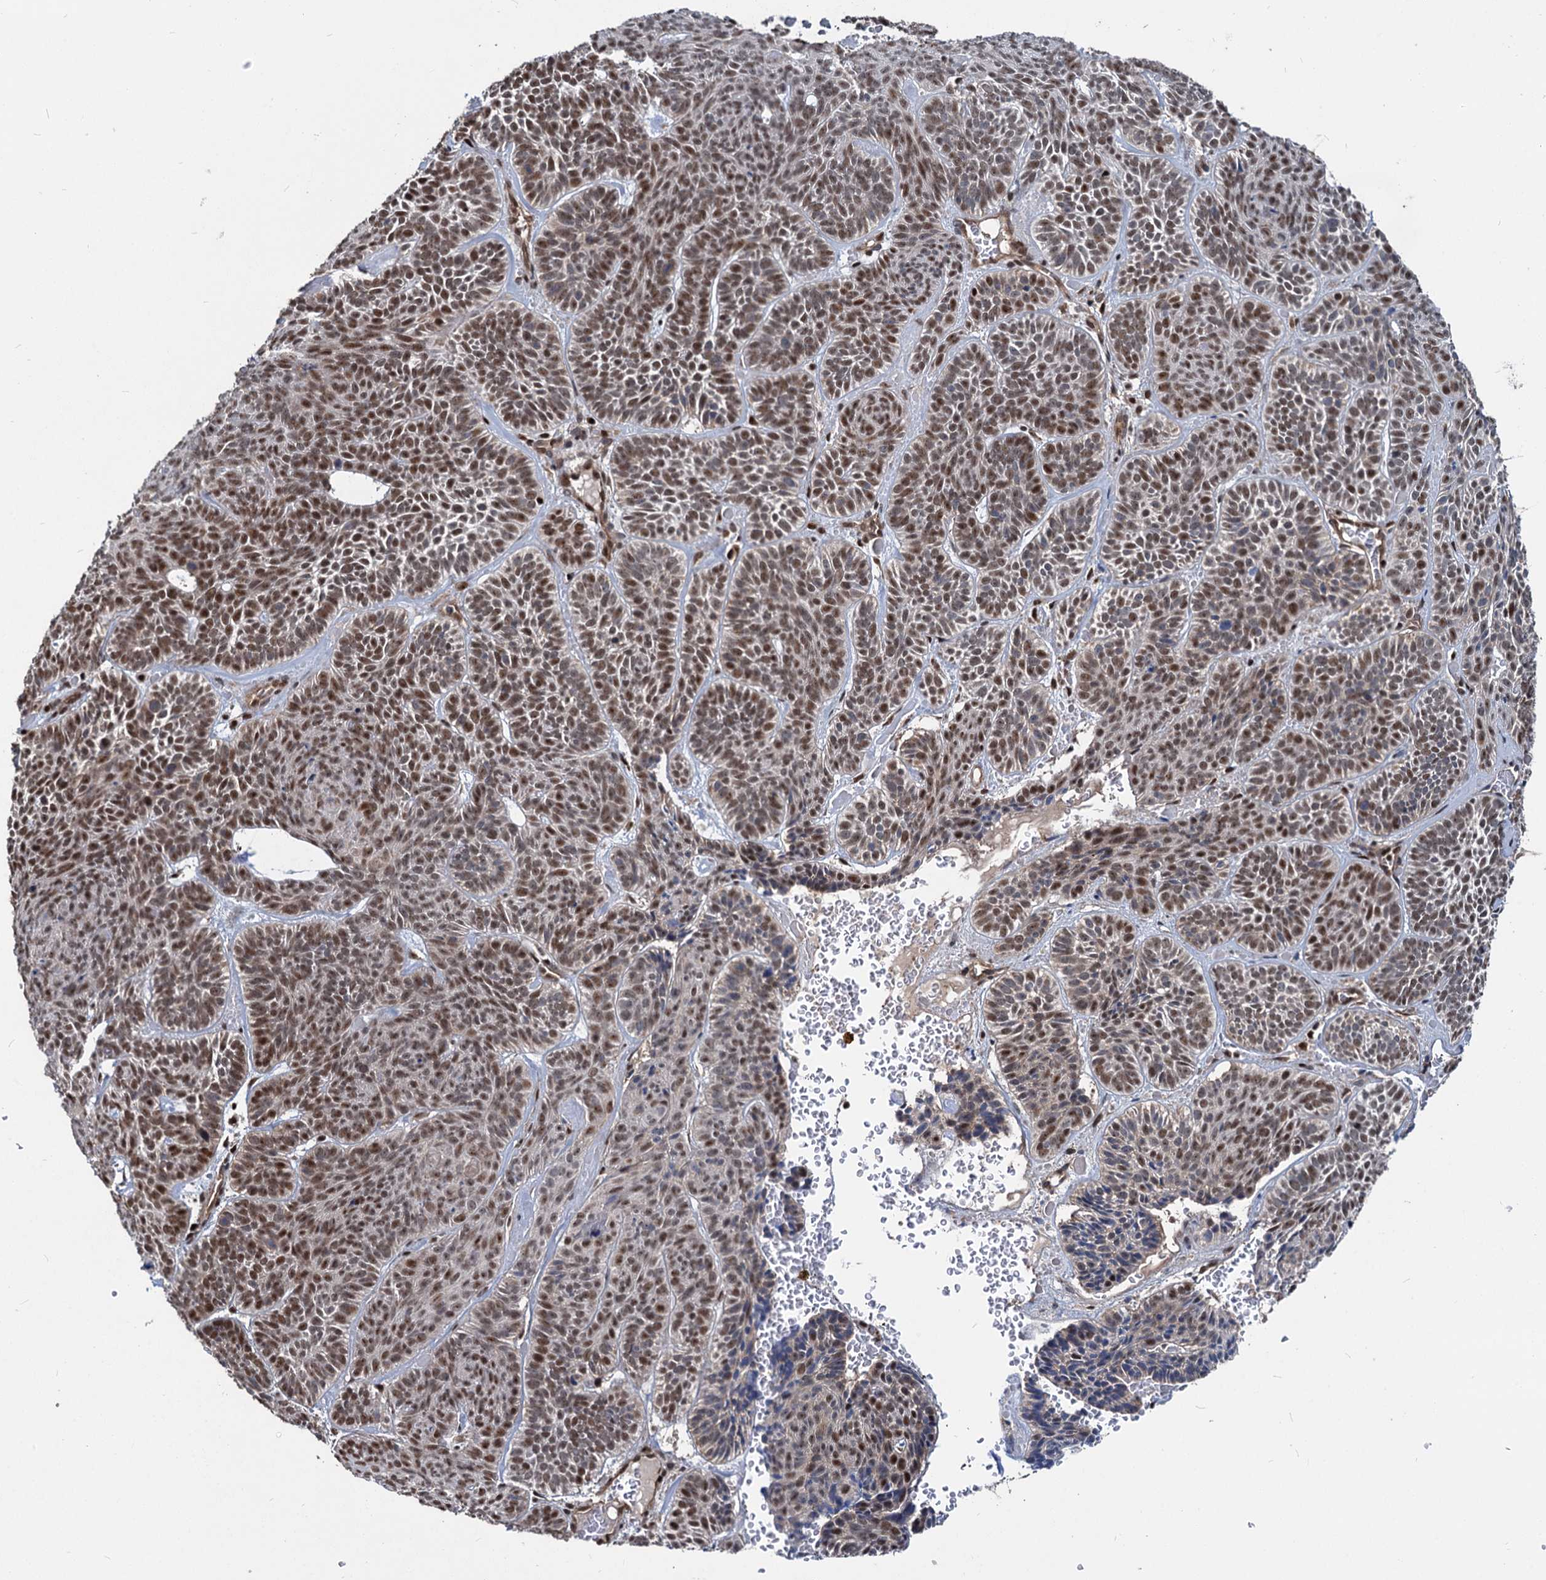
{"staining": {"intensity": "moderate", "quantity": ">75%", "location": "nuclear"}, "tissue": "skin cancer", "cell_type": "Tumor cells", "image_type": "cancer", "snomed": [{"axis": "morphology", "description": "Basal cell carcinoma"}, {"axis": "topography", "description": "Skin"}], "caption": "Immunohistochemistry (IHC) histopathology image of basal cell carcinoma (skin) stained for a protein (brown), which exhibits medium levels of moderate nuclear positivity in about >75% of tumor cells.", "gene": "UBLCP1", "patient": {"sex": "male", "age": 85}}